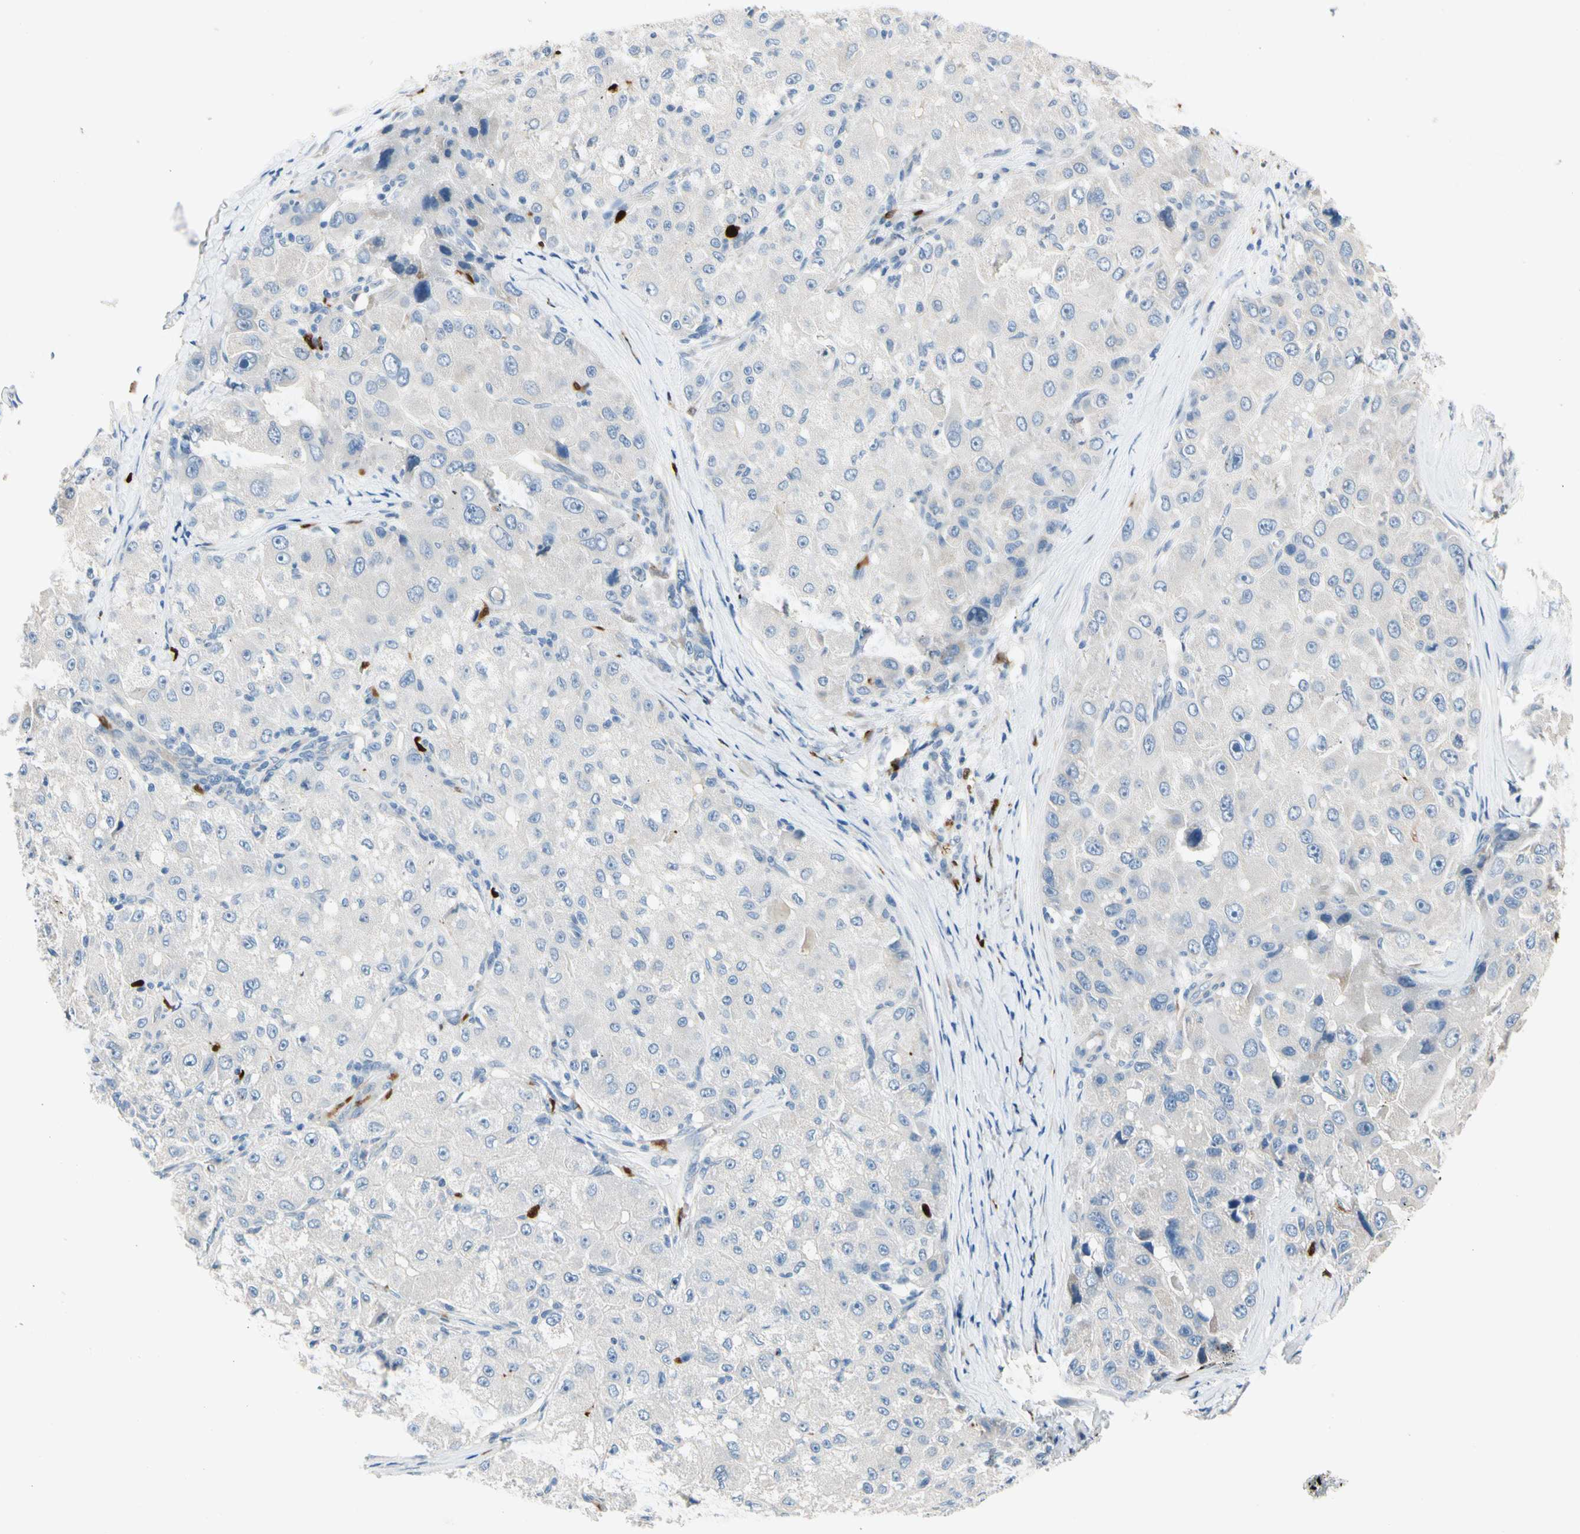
{"staining": {"intensity": "negative", "quantity": "none", "location": "none"}, "tissue": "liver cancer", "cell_type": "Tumor cells", "image_type": "cancer", "snomed": [{"axis": "morphology", "description": "Carcinoma, Hepatocellular, NOS"}, {"axis": "topography", "description": "Liver"}], "caption": "Liver hepatocellular carcinoma stained for a protein using IHC demonstrates no staining tumor cells.", "gene": "TRAF5", "patient": {"sex": "male", "age": 80}}